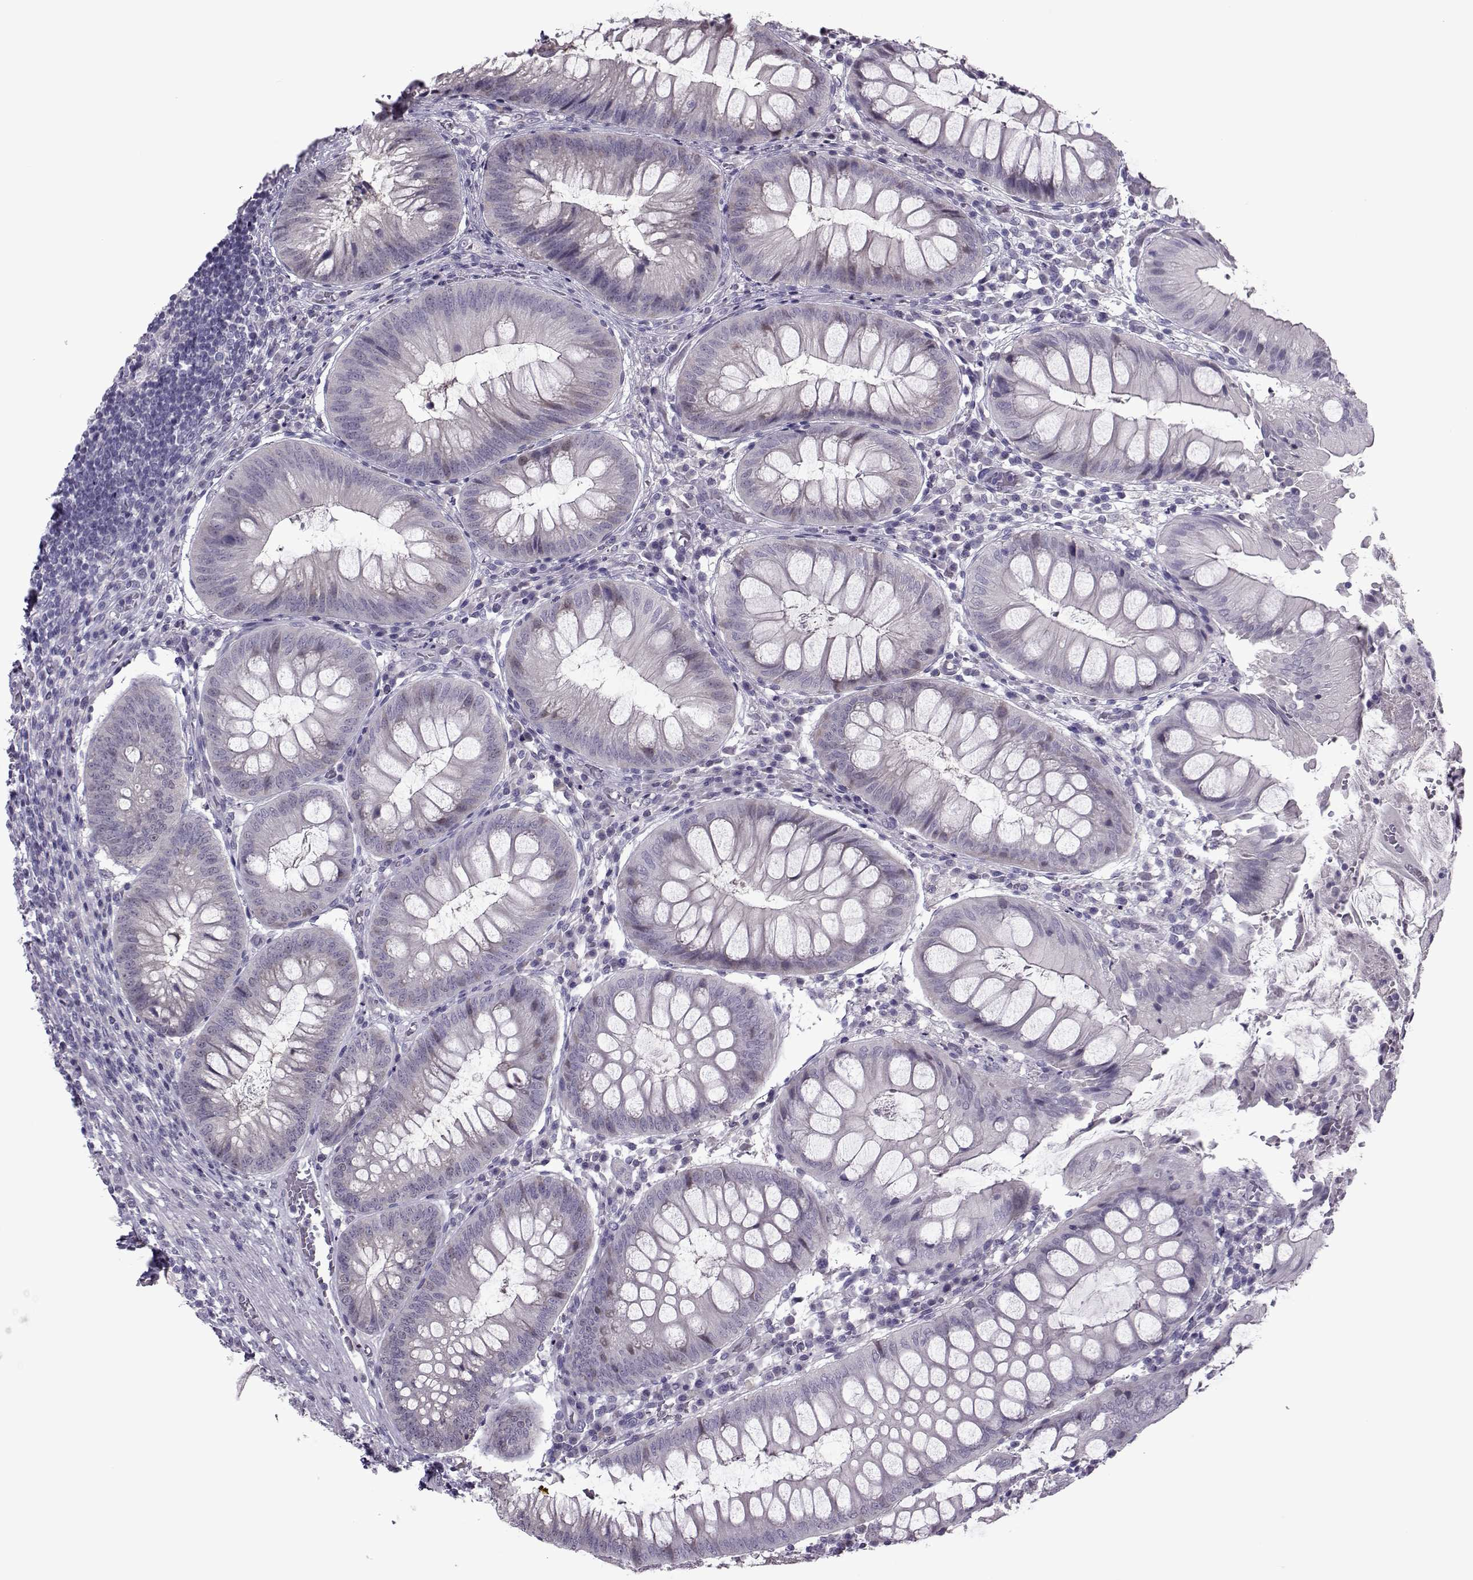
{"staining": {"intensity": "negative", "quantity": "none", "location": "none"}, "tissue": "appendix", "cell_type": "Glandular cells", "image_type": "normal", "snomed": [{"axis": "morphology", "description": "Normal tissue, NOS"}, {"axis": "morphology", "description": "Inflammation, NOS"}, {"axis": "topography", "description": "Appendix"}], "caption": "A high-resolution image shows immunohistochemistry staining of unremarkable appendix, which exhibits no significant positivity in glandular cells.", "gene": "ASRGL1", "patient": {"sex": "male", "age": 16}}